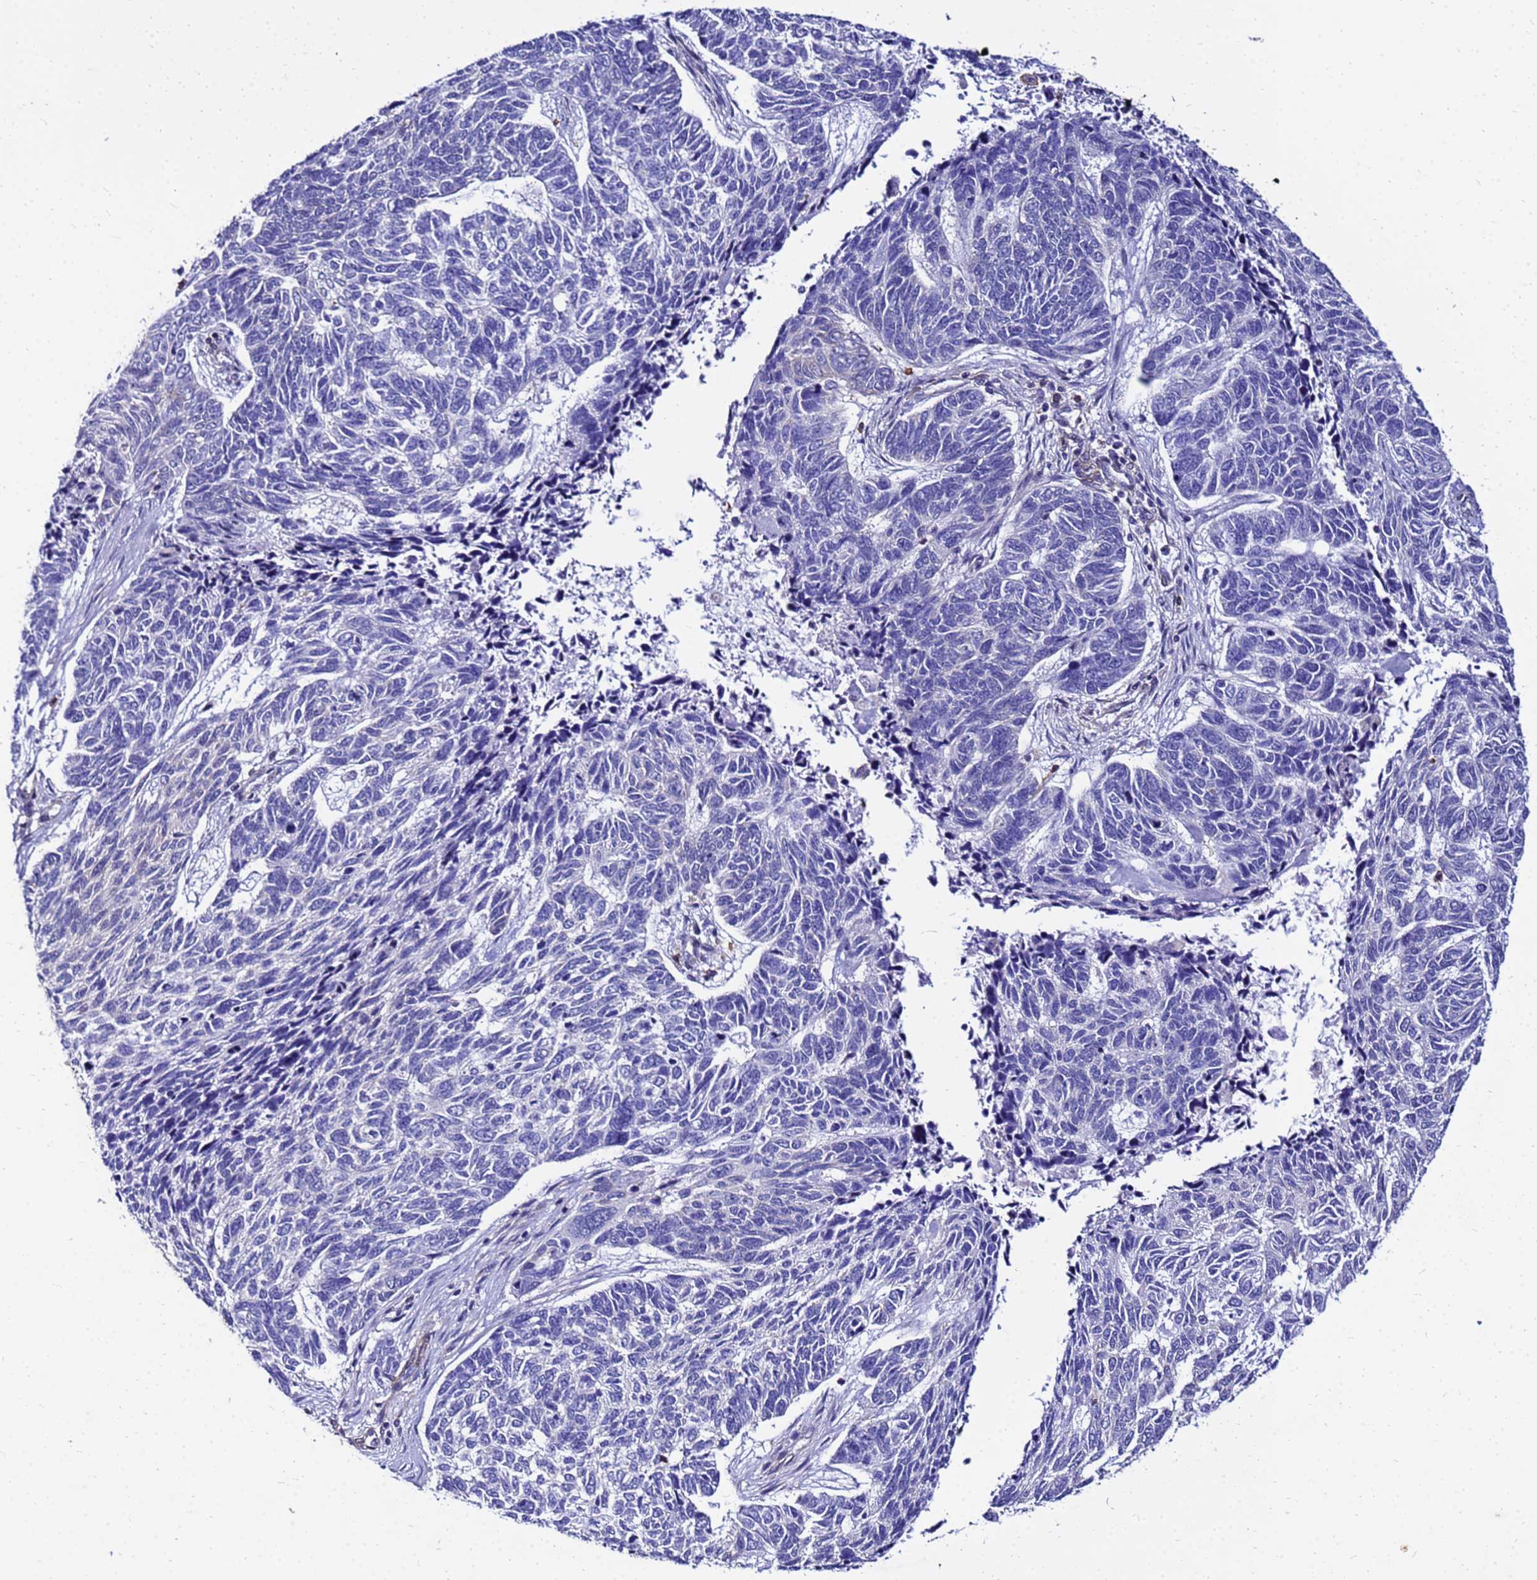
{"staining": {"intensity": "negative", "quantity": "none", "location": "none"}, "tissue": "skin cancer", "cell_type": "Tumor cells", "image_type": "cancer", "snomed": [{"axis": "morphology", "description": "Basal cell carcinoma"}, {"axis": "topography", "description": "Skin"}], "caption": "Micrograph shows no protein staining in tumor cells of skin cancer tissue.", "gene": "DBNDD2", "patient": {"sex": "female", "age": 65}}